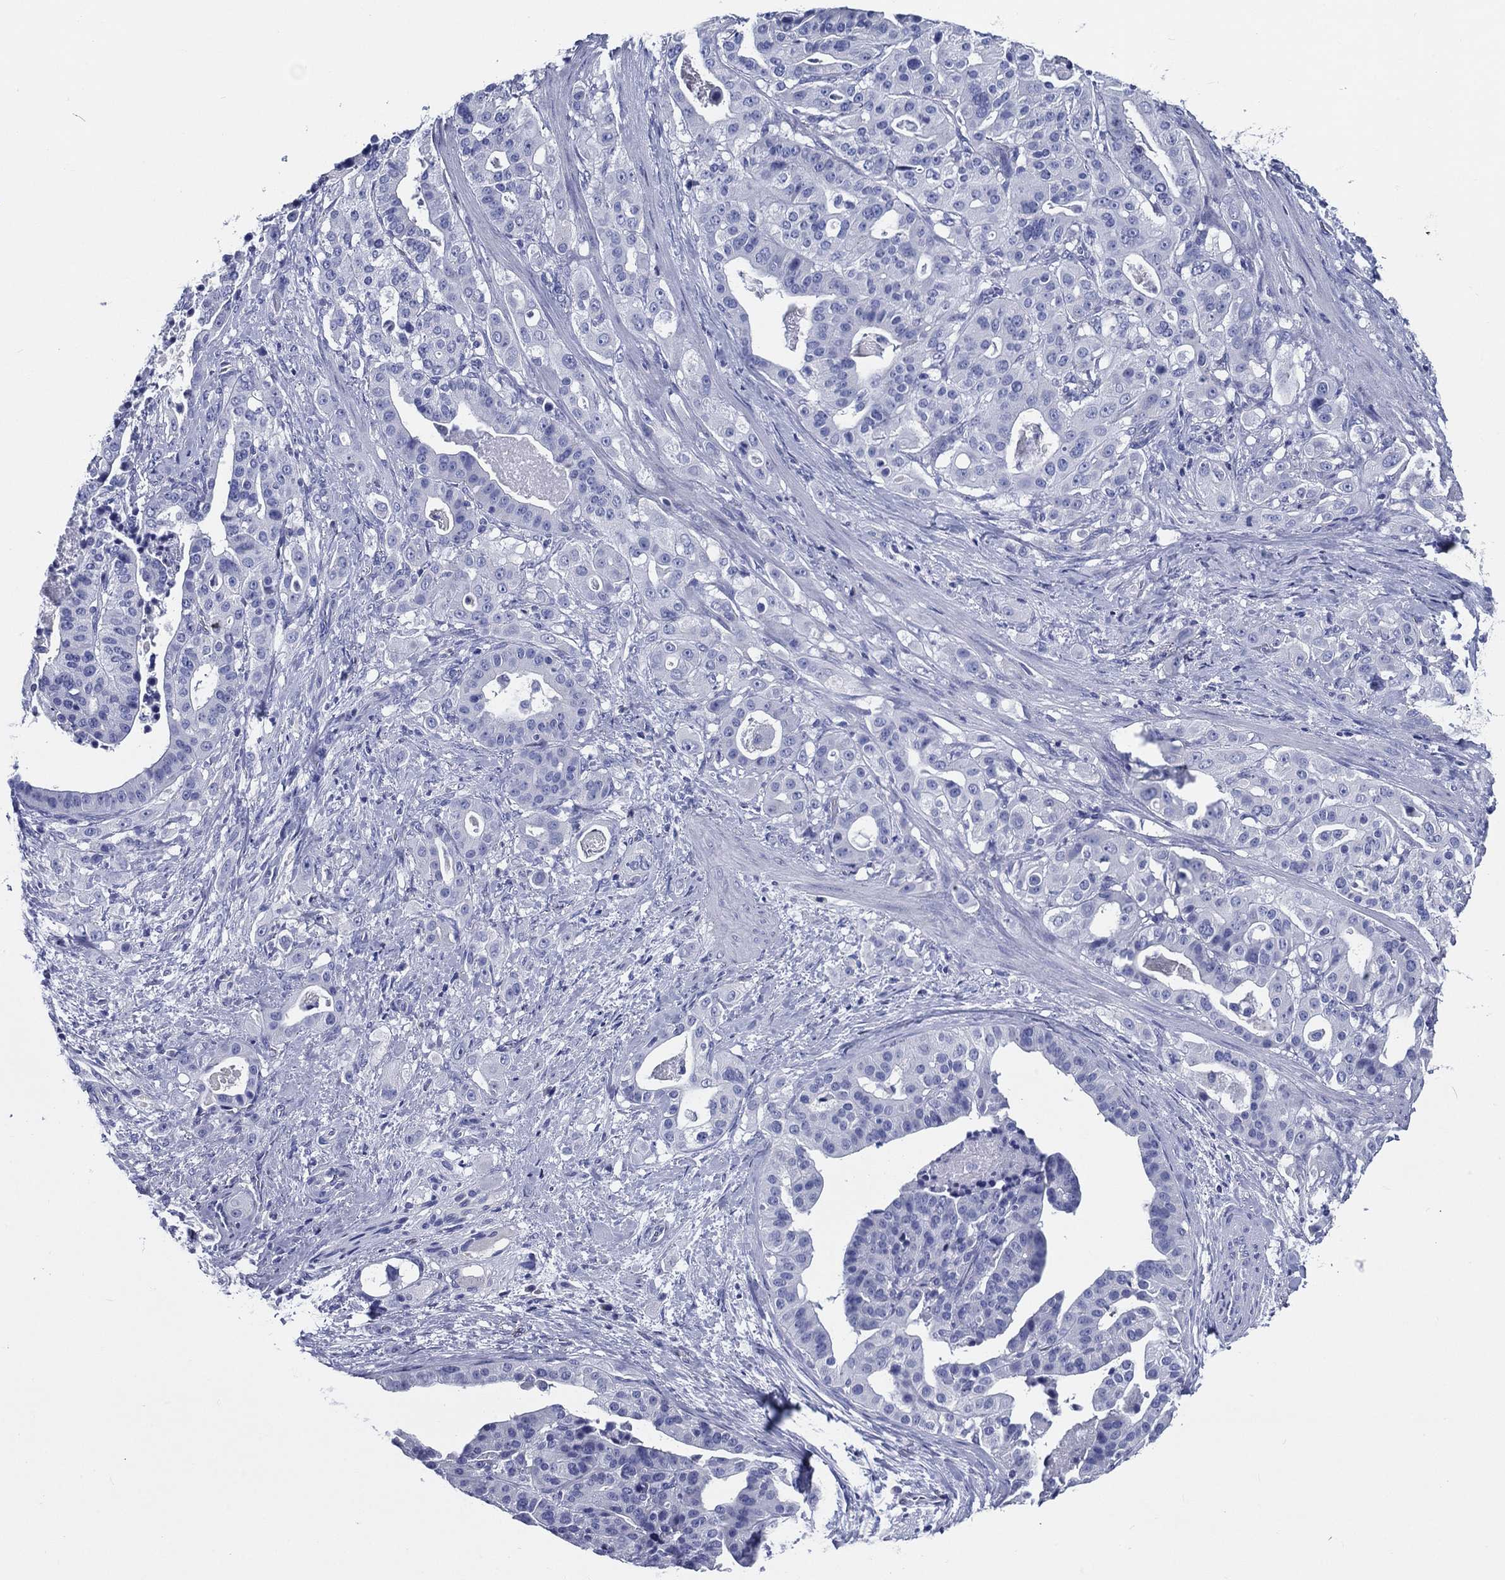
{"staining": {"intensity": "negative", "quantity": "none", "location": "none"}, "tissue": "stomach cancer", "cell_type": "Tumor cells", "image_type": "cancer", "snomed": [{"axis": "morphology", "description": "Adenocarcinoma, NOS"}, {"axis": "topography", "description": "Stomach"}], "caption": "Tumor cells are negative for protein expression in human adenocarcinoma (stomach). (IHC, brightfield microscopy, high magnification).", "gene": "ACE2", "patient": {"sex": "male", "age": 48}}